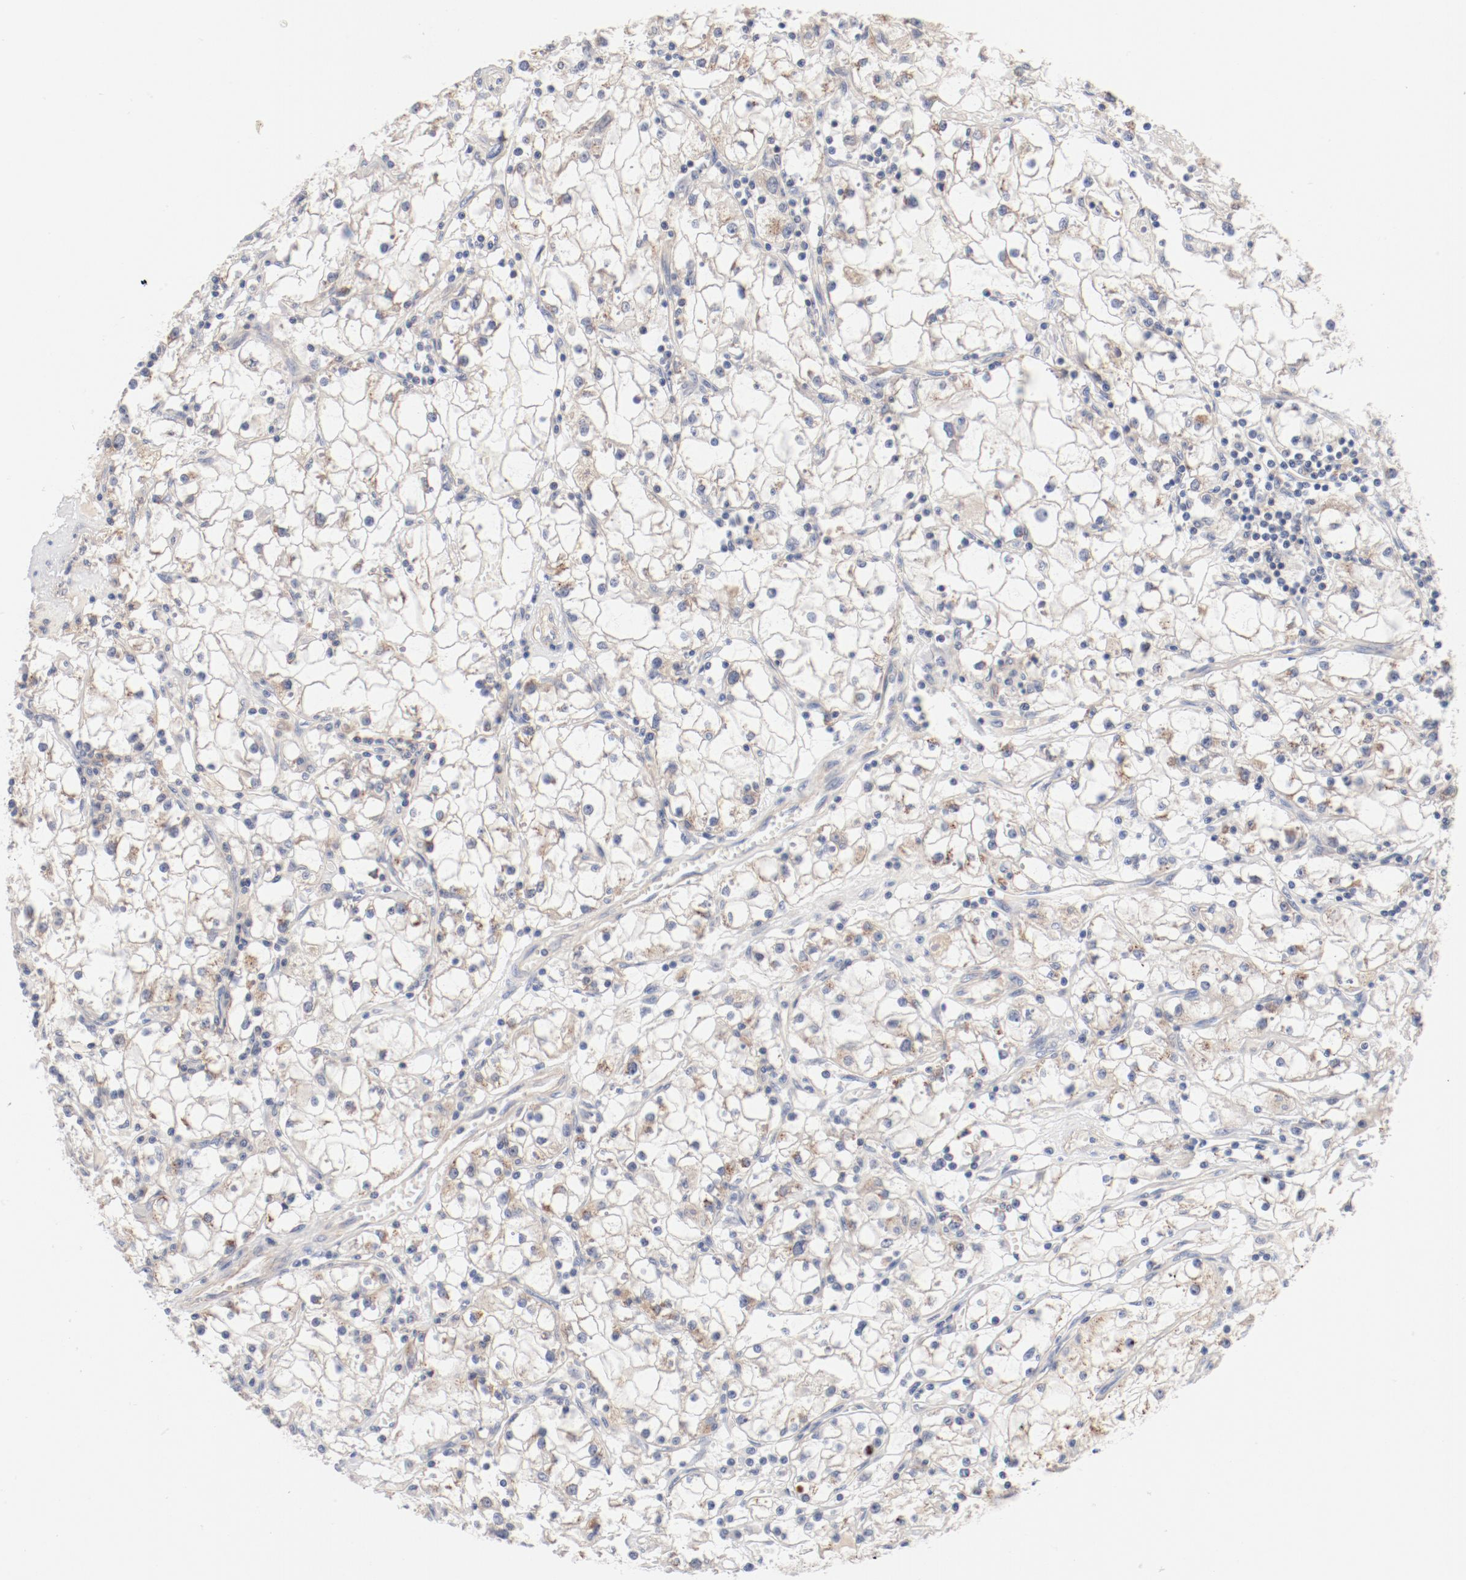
{"staining": {"intensity": "weak", "quantity": "<25%", "location": "cytoplasmic/membranous"}, "tissue": "renal cancer", "cell_type": "Tumor cells", "image_type": "cancer", "snomed": [{"axis": "morphology", "description": "Adenocarcinoma, NOS"}, {"axis": "topography", "description": "Kidney"}], "caption": "DAB (3,3'-diaminobenzidine) immunohistochemical staining of human adenocarcinoma (renal) displays no significant positivity in tumor cells. (DAB (3,3'-diaminobenzidine) immunohistochemistry with hematoxylin counter stain).", "gene": "ZNF267", "patient": {"sex": "male", "age": 56}}